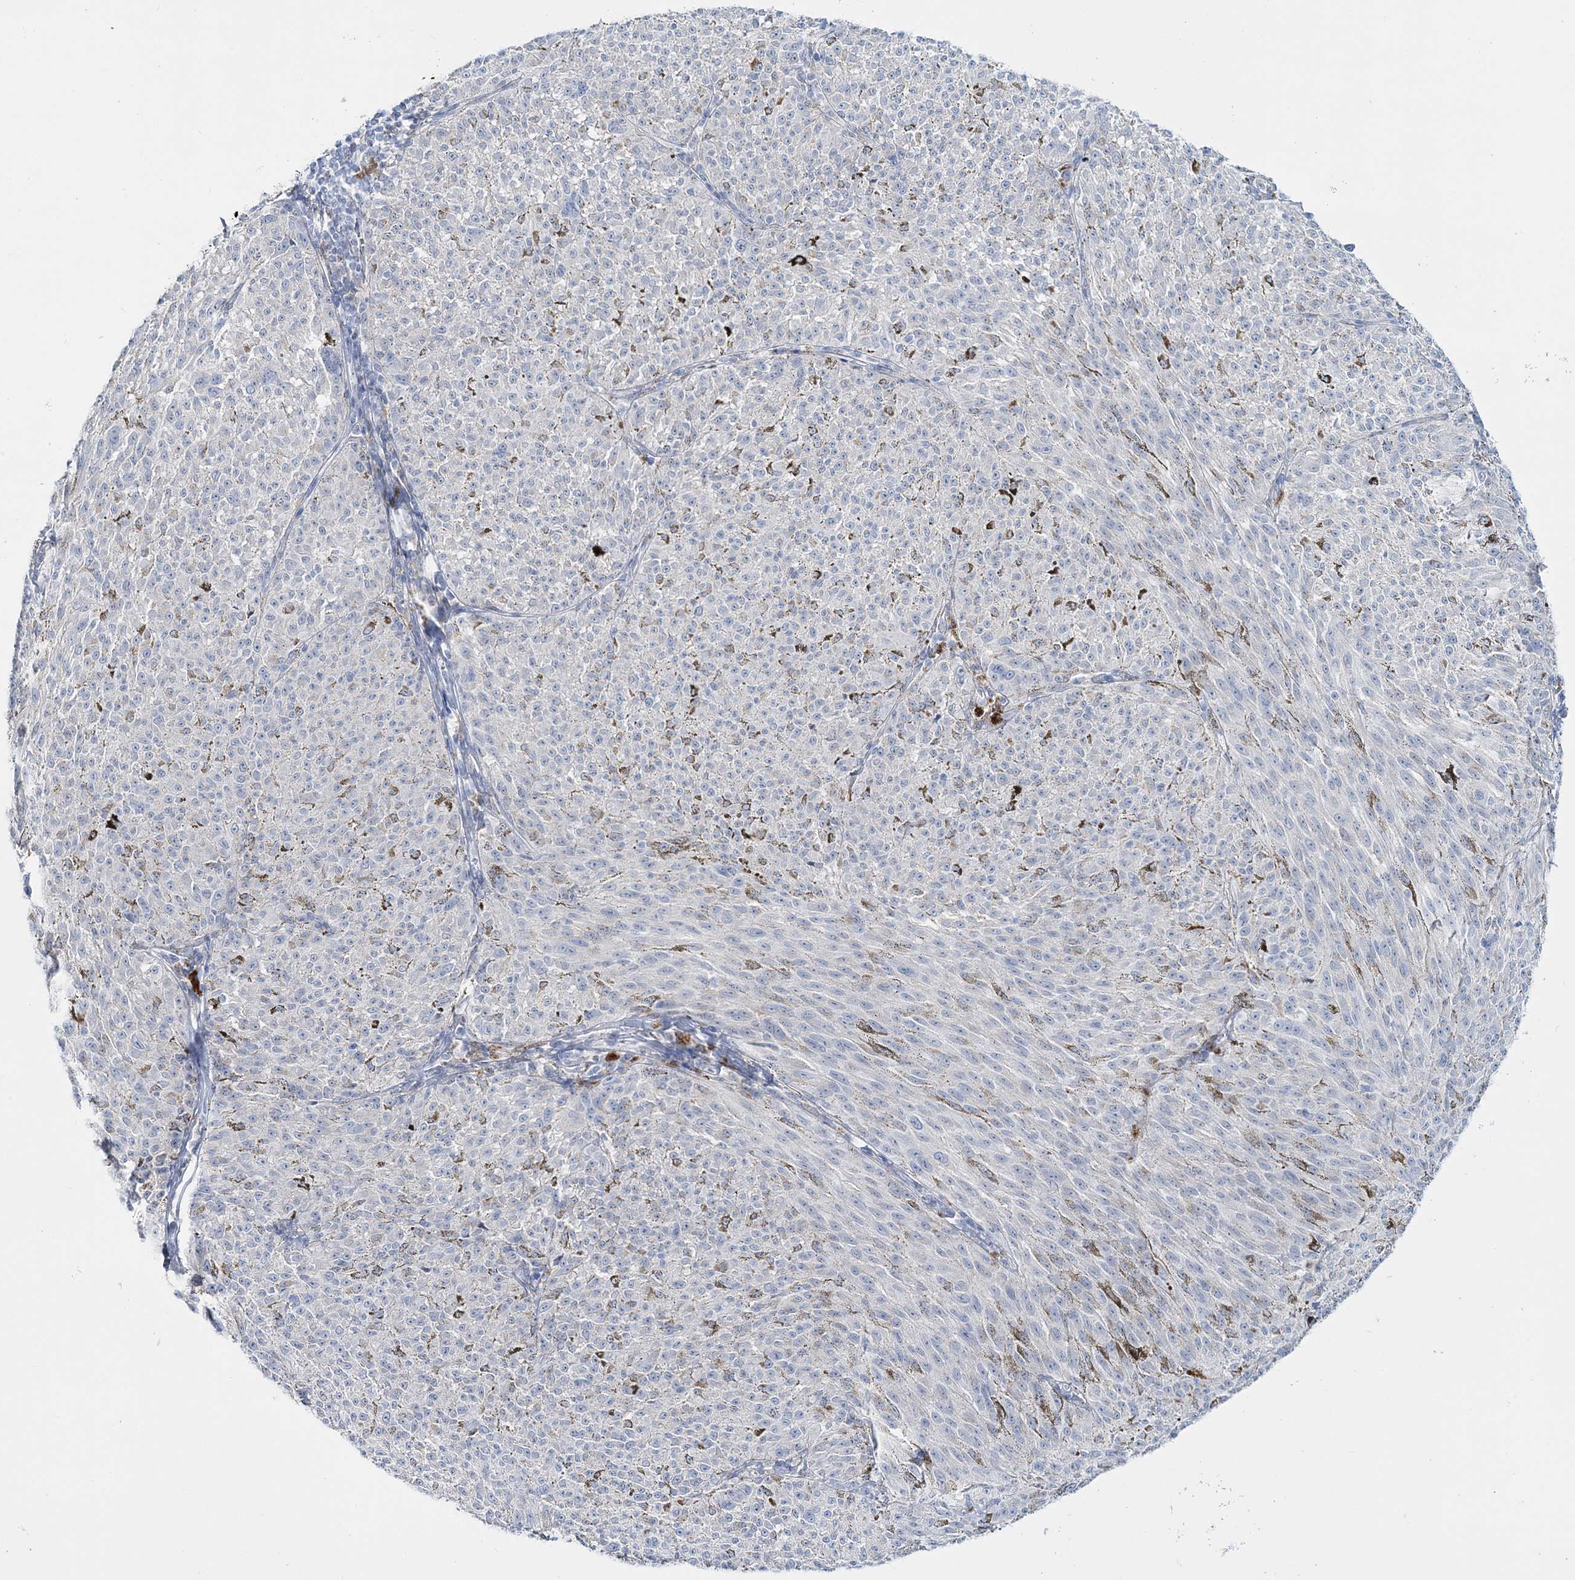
{"staining": {"intensity": "negative", "quantity": "none", "location": "none"}, "tissue": "melanoma", "cell_type": "Tumor cells", "image_type": "cancer", "snomed": [{"axis": "morphology", "description": "Malignant melanoma, NOS"}, {"axis": "topography", "description": "Skin"}], "caption": "The immunohistochemistry (IHC) photomicrograph has no significant expression in tumor cells of melanoma tissue. The staining was performed using DAB (3,3'-diaminobenzidine) to visualize the protein expression in brown, while the nuclei were stained in blue with hematoxylin (Magnification: 20x).", "gene": "WDSUB1", "patient": {"sex": "female", "age": 72}}